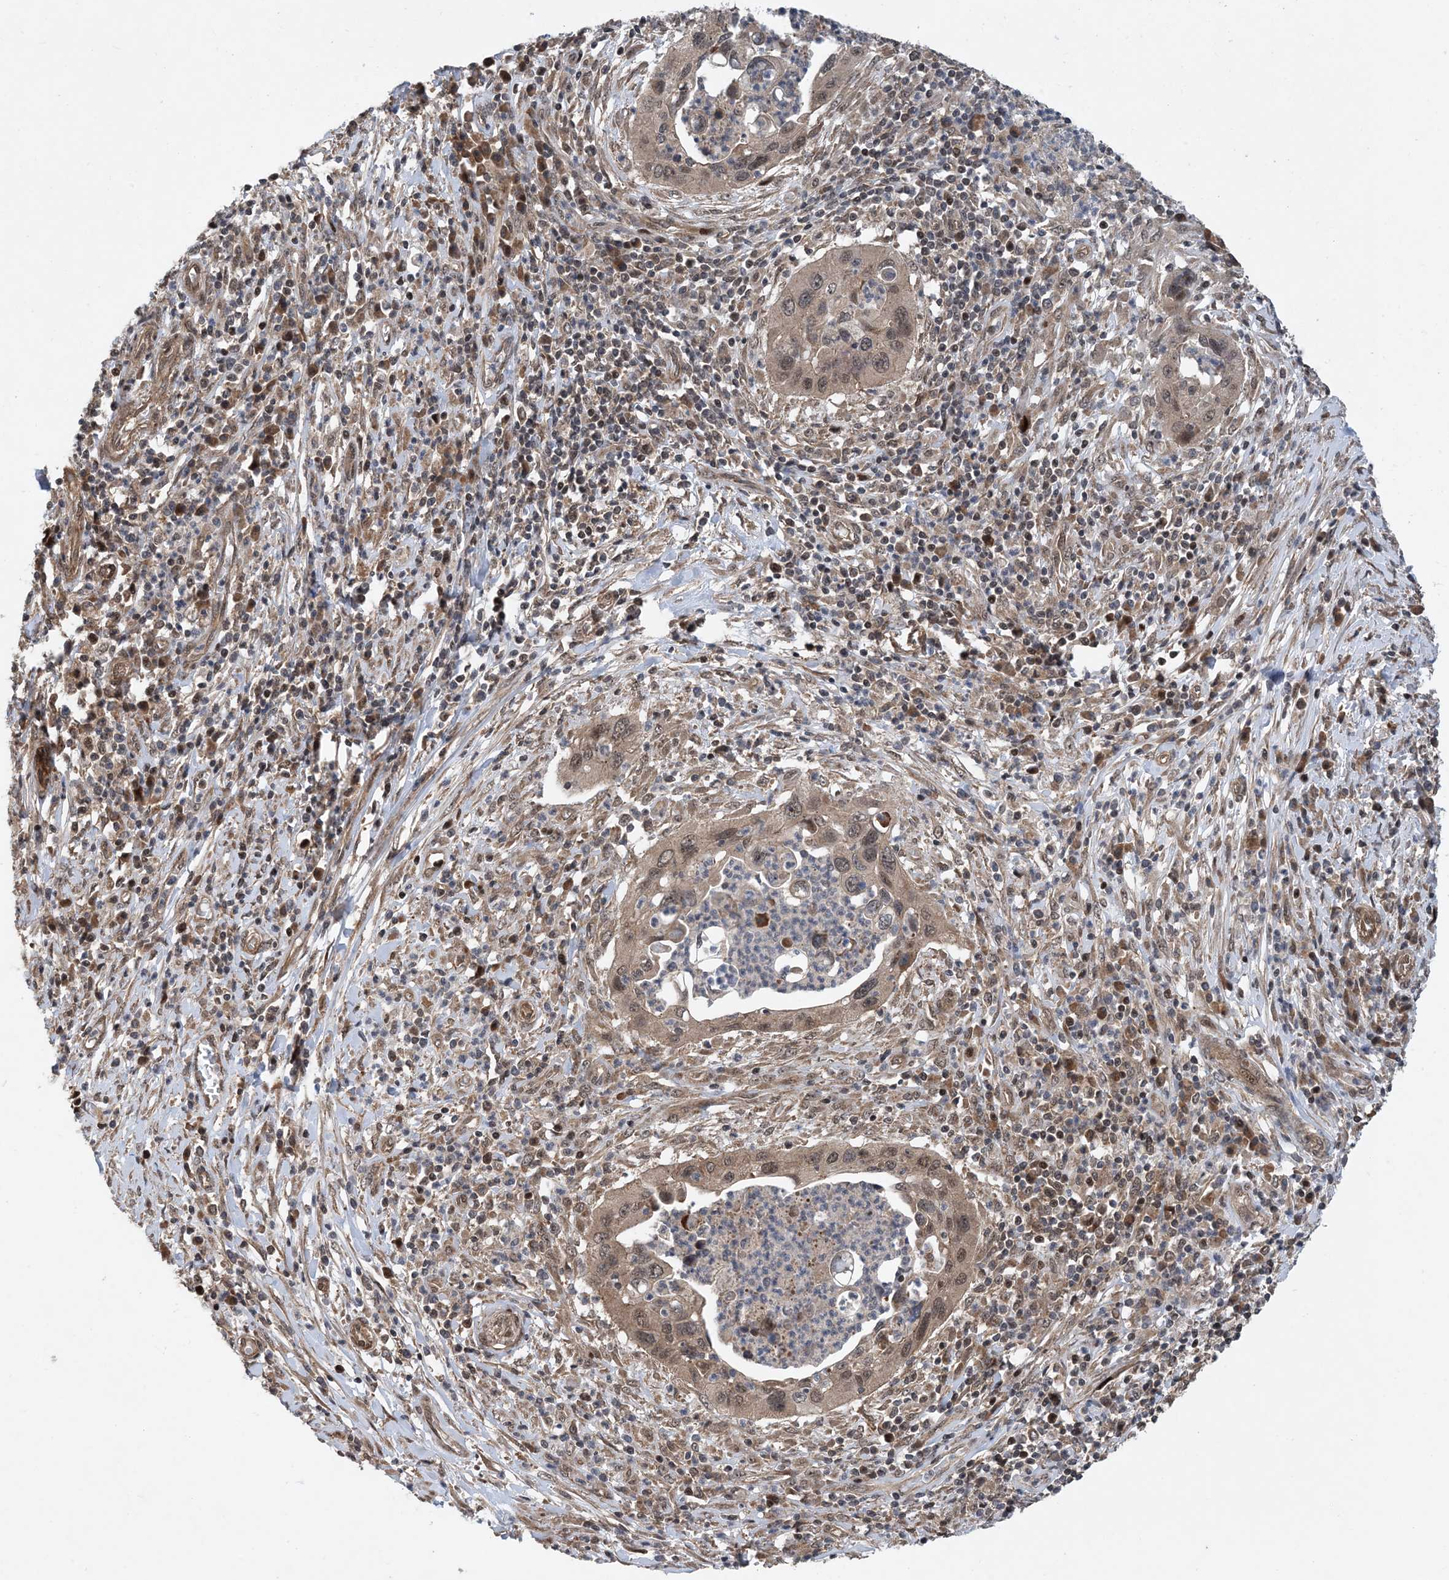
{"staining": {"intensity": "weak", "quantity": ">75%", "location": "cytoplasmic/membranous,nuclear"}, "tissue": "cervical cancer", "cell_type": "Tumor cells", "image_type": "cancer", "snomed": [{"axis": "morphology", "description": "Squamous cell carcinoma, NOS"}, {"axis": "topography", "description": "Cervix"}], "caption": "A micrograph of human cervical squamous cell carcinoma stained for a protein demonstrates weak cytoplasmic/membranous and nuclear brown staining in tumor cells. (brown staining indicates protein expression, while blue staining denotes nuclei).", "gene": "HEMK1", "patient": {"sex": "female", "age": 38}}